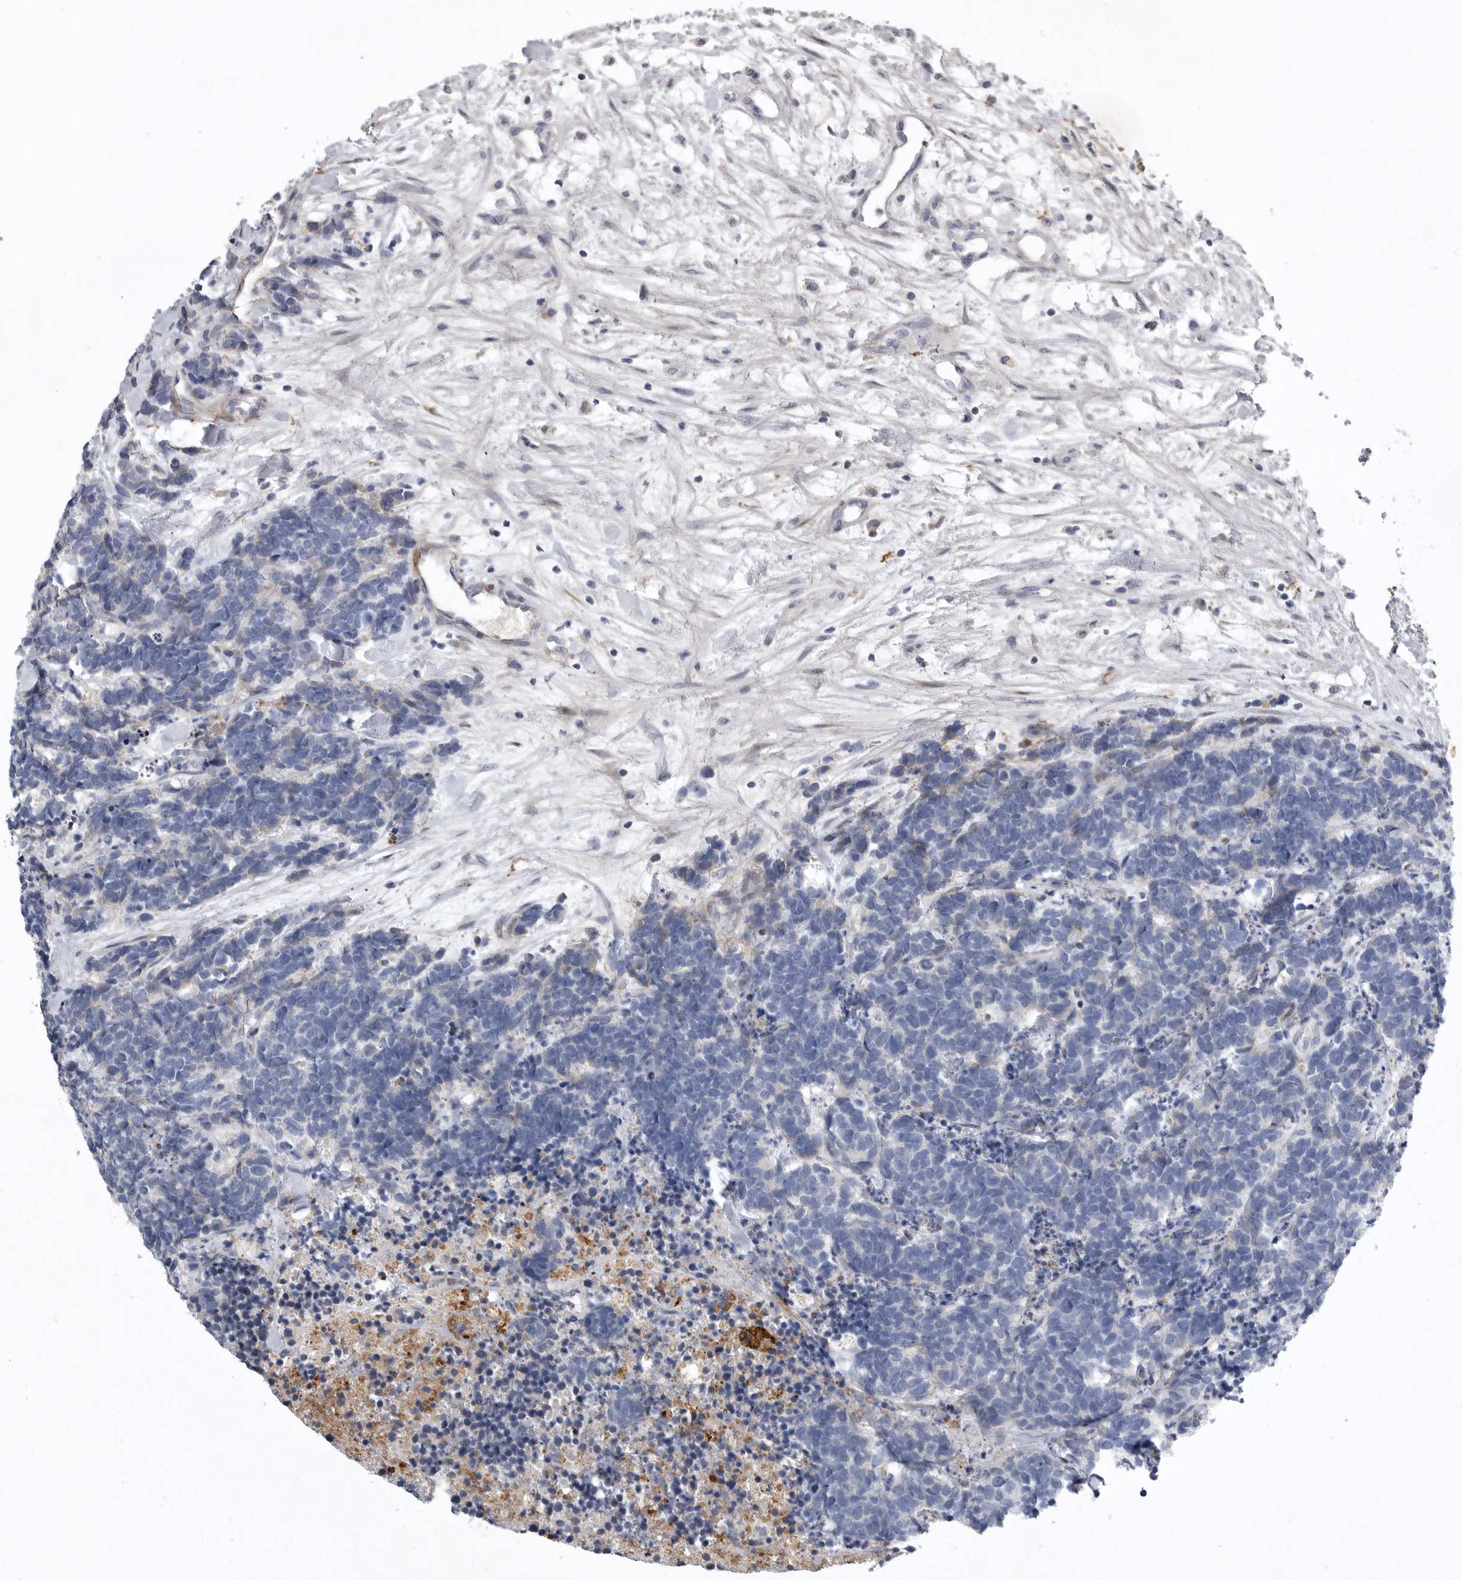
{"staining": {"intensity": "negative", "quantity": "none", "location": "none"}, "tissue": "carcinoid", "cell_type": "Tumor cells", "image_type": "cancer", "snomed": [{"axis": "morphology", "description": "Carcinoma, NOS"}, {"axis": "morphology", "description": "Carcinoid, malignant, NOS"}, {"axis": "topography", "description": "Urinary bladder"}], "caption": "A high-resolution micrograph shows immunohistochemistry (IHC) staining of carcinoid (malignant), which shows no significant staining in tumor cells.", "gene": "CRP", "patient": {"sex": "male", "age": 57}}